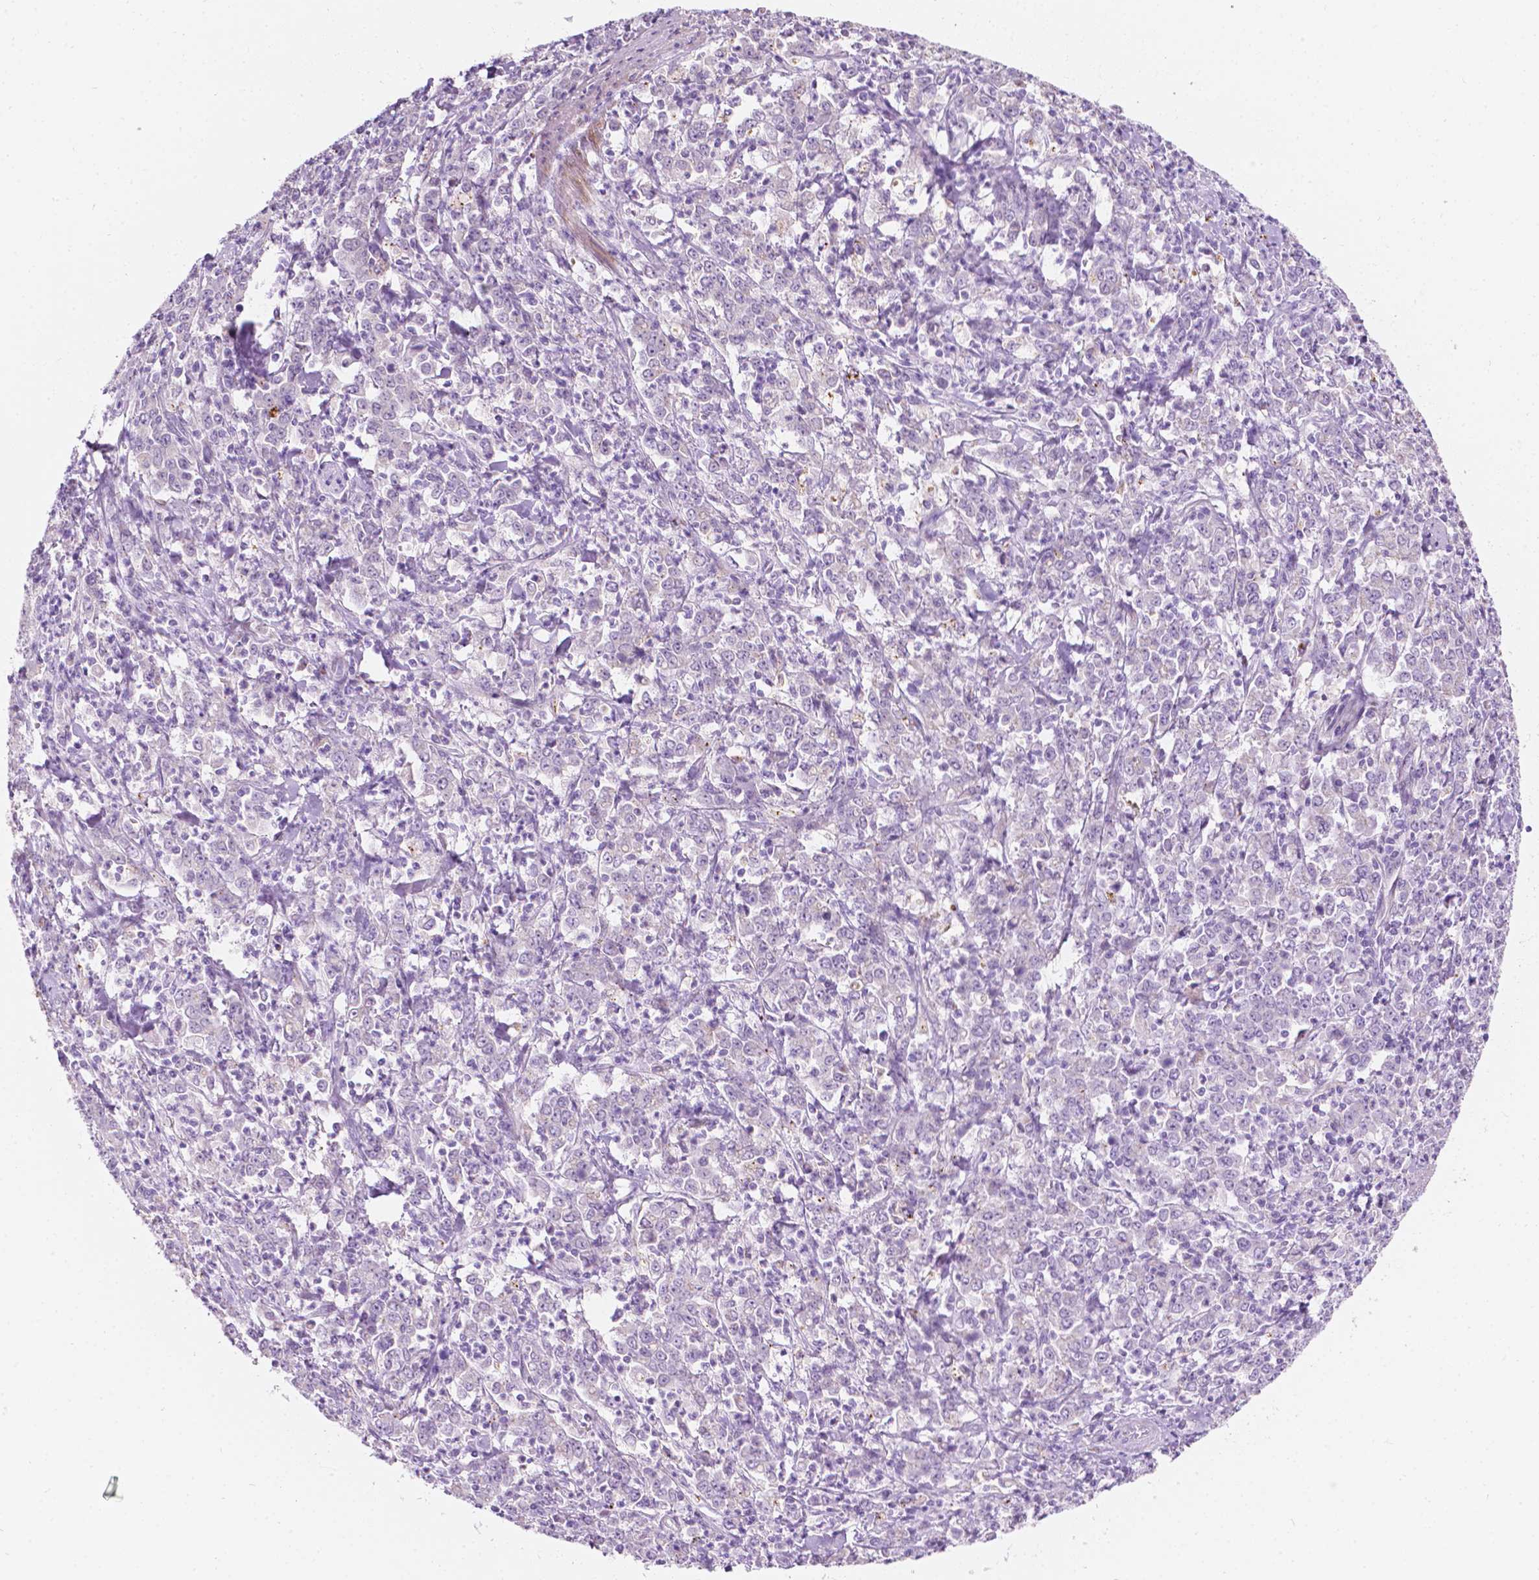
{"staining": {"intensity": "negative", "quantity": "none", "location": "none"}, "tissue": "stomach cancer", "cell_type": "Tumor cells", "image_type": "cancer", "snomed": [{"axis": "morphology", "description": "Adenocarcinoma, NOS"}, {"axis": "topography", "description": "Stomach, lower"}], "caption": "High magnification brightfield microscopy of stomach adenocarcinoma stained with DAB (brown) and counterstained with hematoxylin (blue): tumor cells show no significant expression.", "gene": "NOS1AP", "patient": {"sex": "female", "age": 71}}